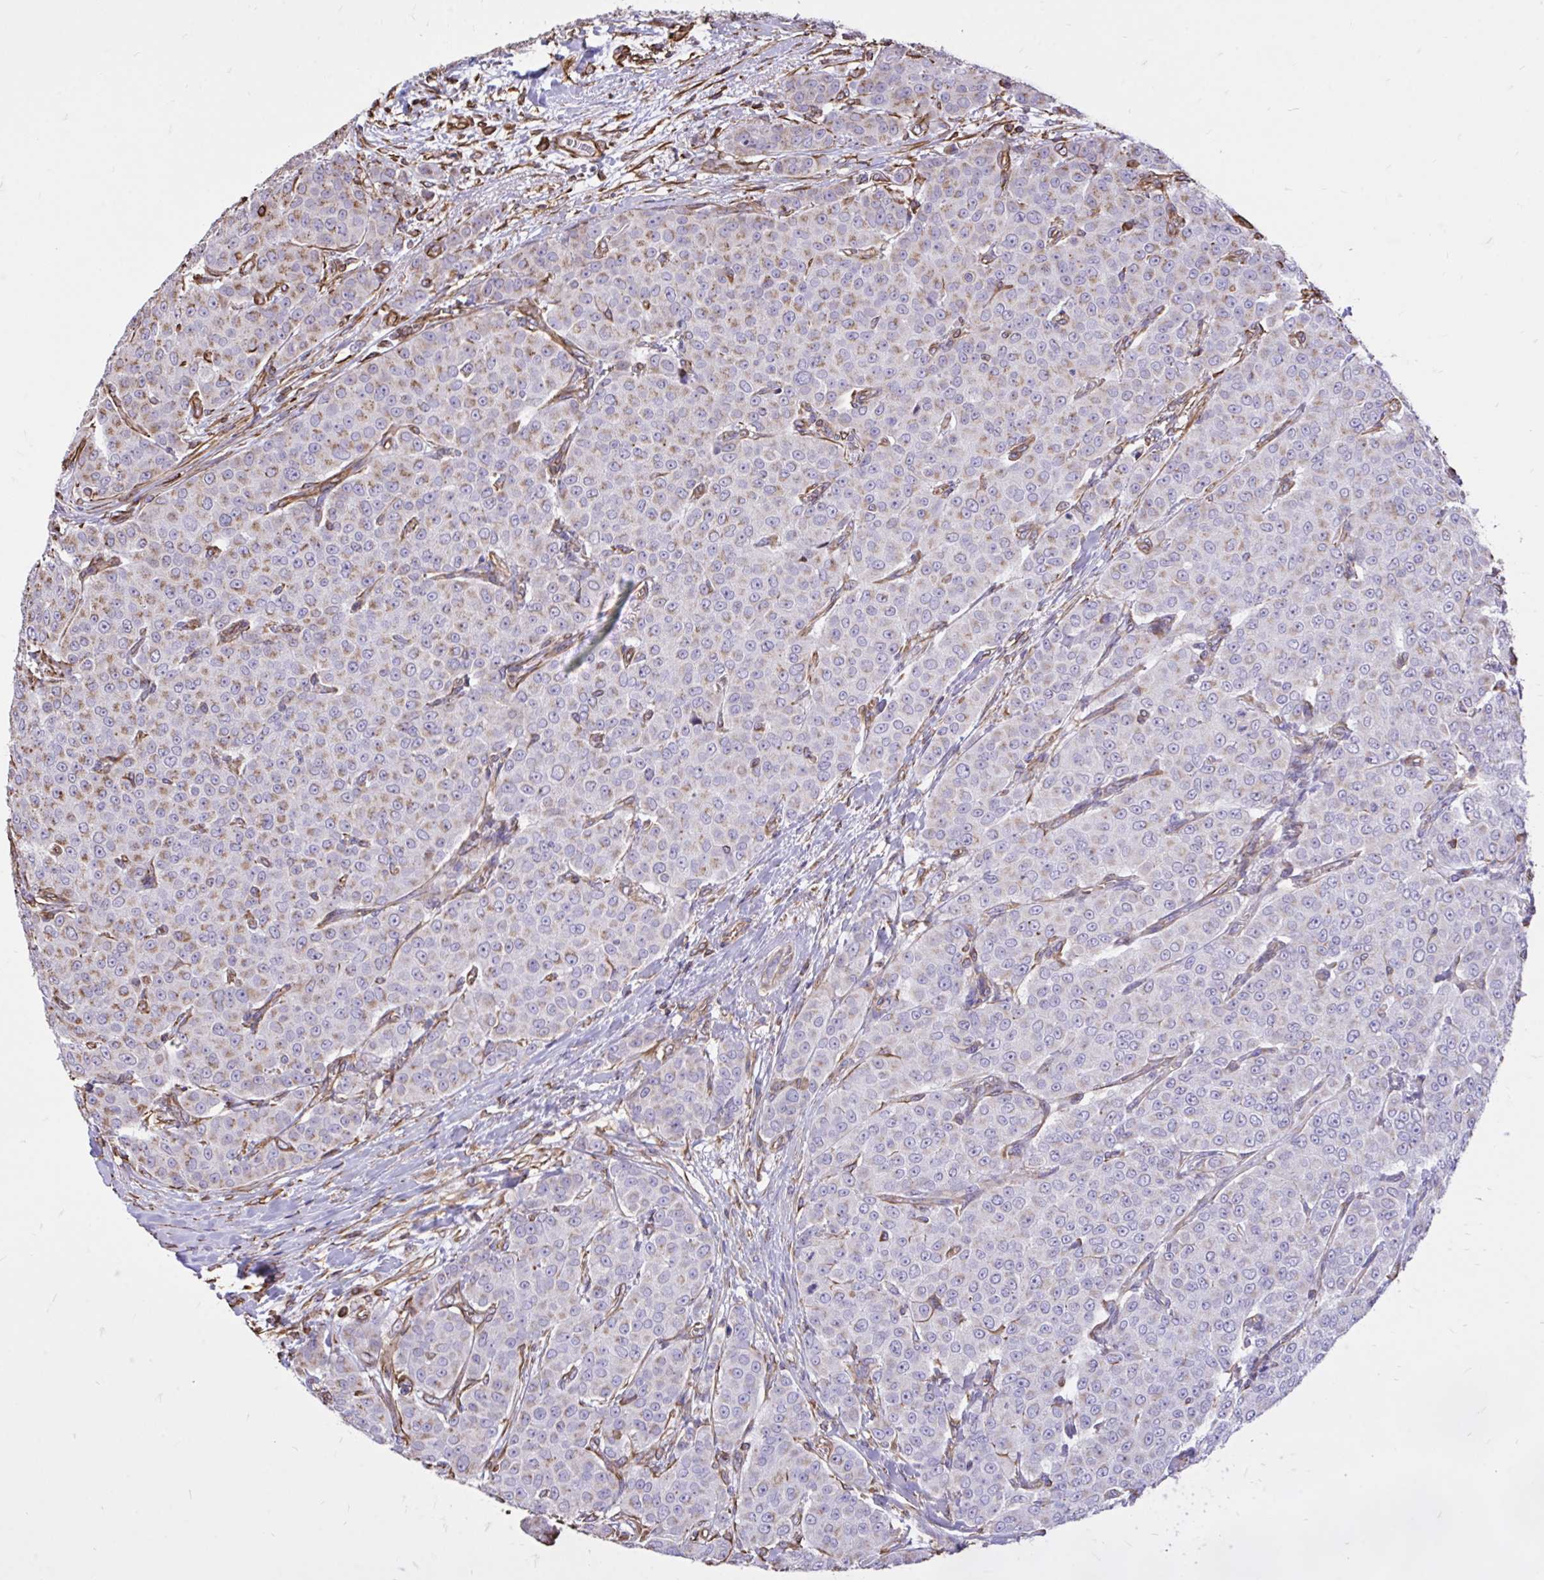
{"staining": {"intensity": "weak", "quantity": "25%-75%", "location": "cytoplasmic/membranous"}, "tissue": "breast cancer", "cell_type": "Tumor cells", "image_type": "cancer", "snomed": [{"axis": "morphology", "description": "Duct carcinoma"}, {"axis": "topography", "description": "Breast"}], "caption": "The photomicrograph demonstrates a brown stain indicating the presence of a protein in the cytoplasmic/membranous of tumor cells in breast cancer. (DAB = brown stain, brightfield microscopy at high magnification).", "gene": "RNF103", "patient": {"sex": "female", "age": 91}}